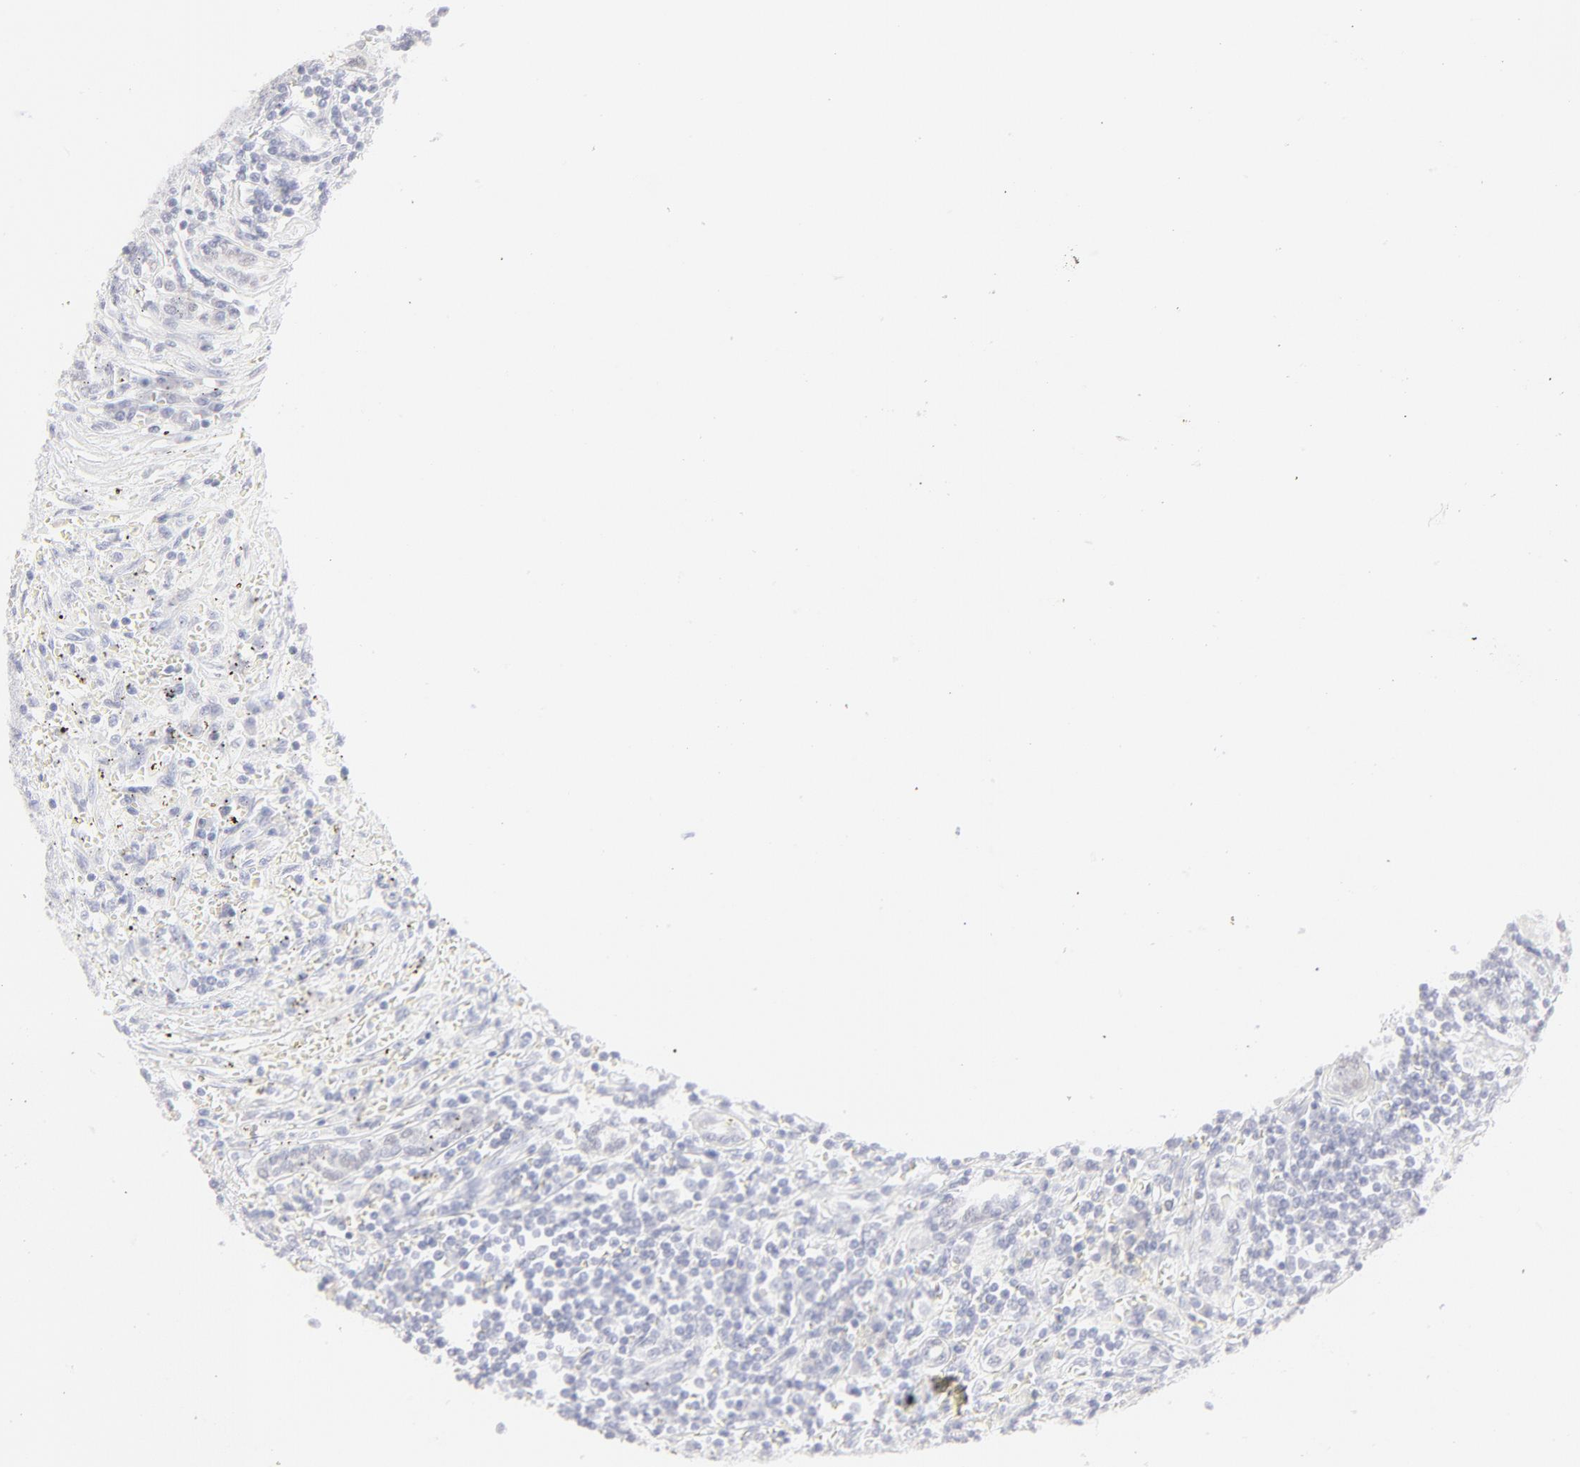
{"staining": {"intensity": "negative", "quantity": "none", "location": "none"}, "tissue": "renal cancer", "cell_type": "Tumor cells", "image_type": "cancer", "snomed": [{"axis": "morphology", "description": "Normal tissue, NOS"}, {"axis": "morphology", "description": "Adenocarcinoma, NOS"}, {"axis": "topography", "description": "Kidney"}], "caption": "Image shows no significant protein staining in tumor cells of adenocarcinoma (renal).", "gene": "ELF3", "patient": {"sex": "male", "age": 71}}